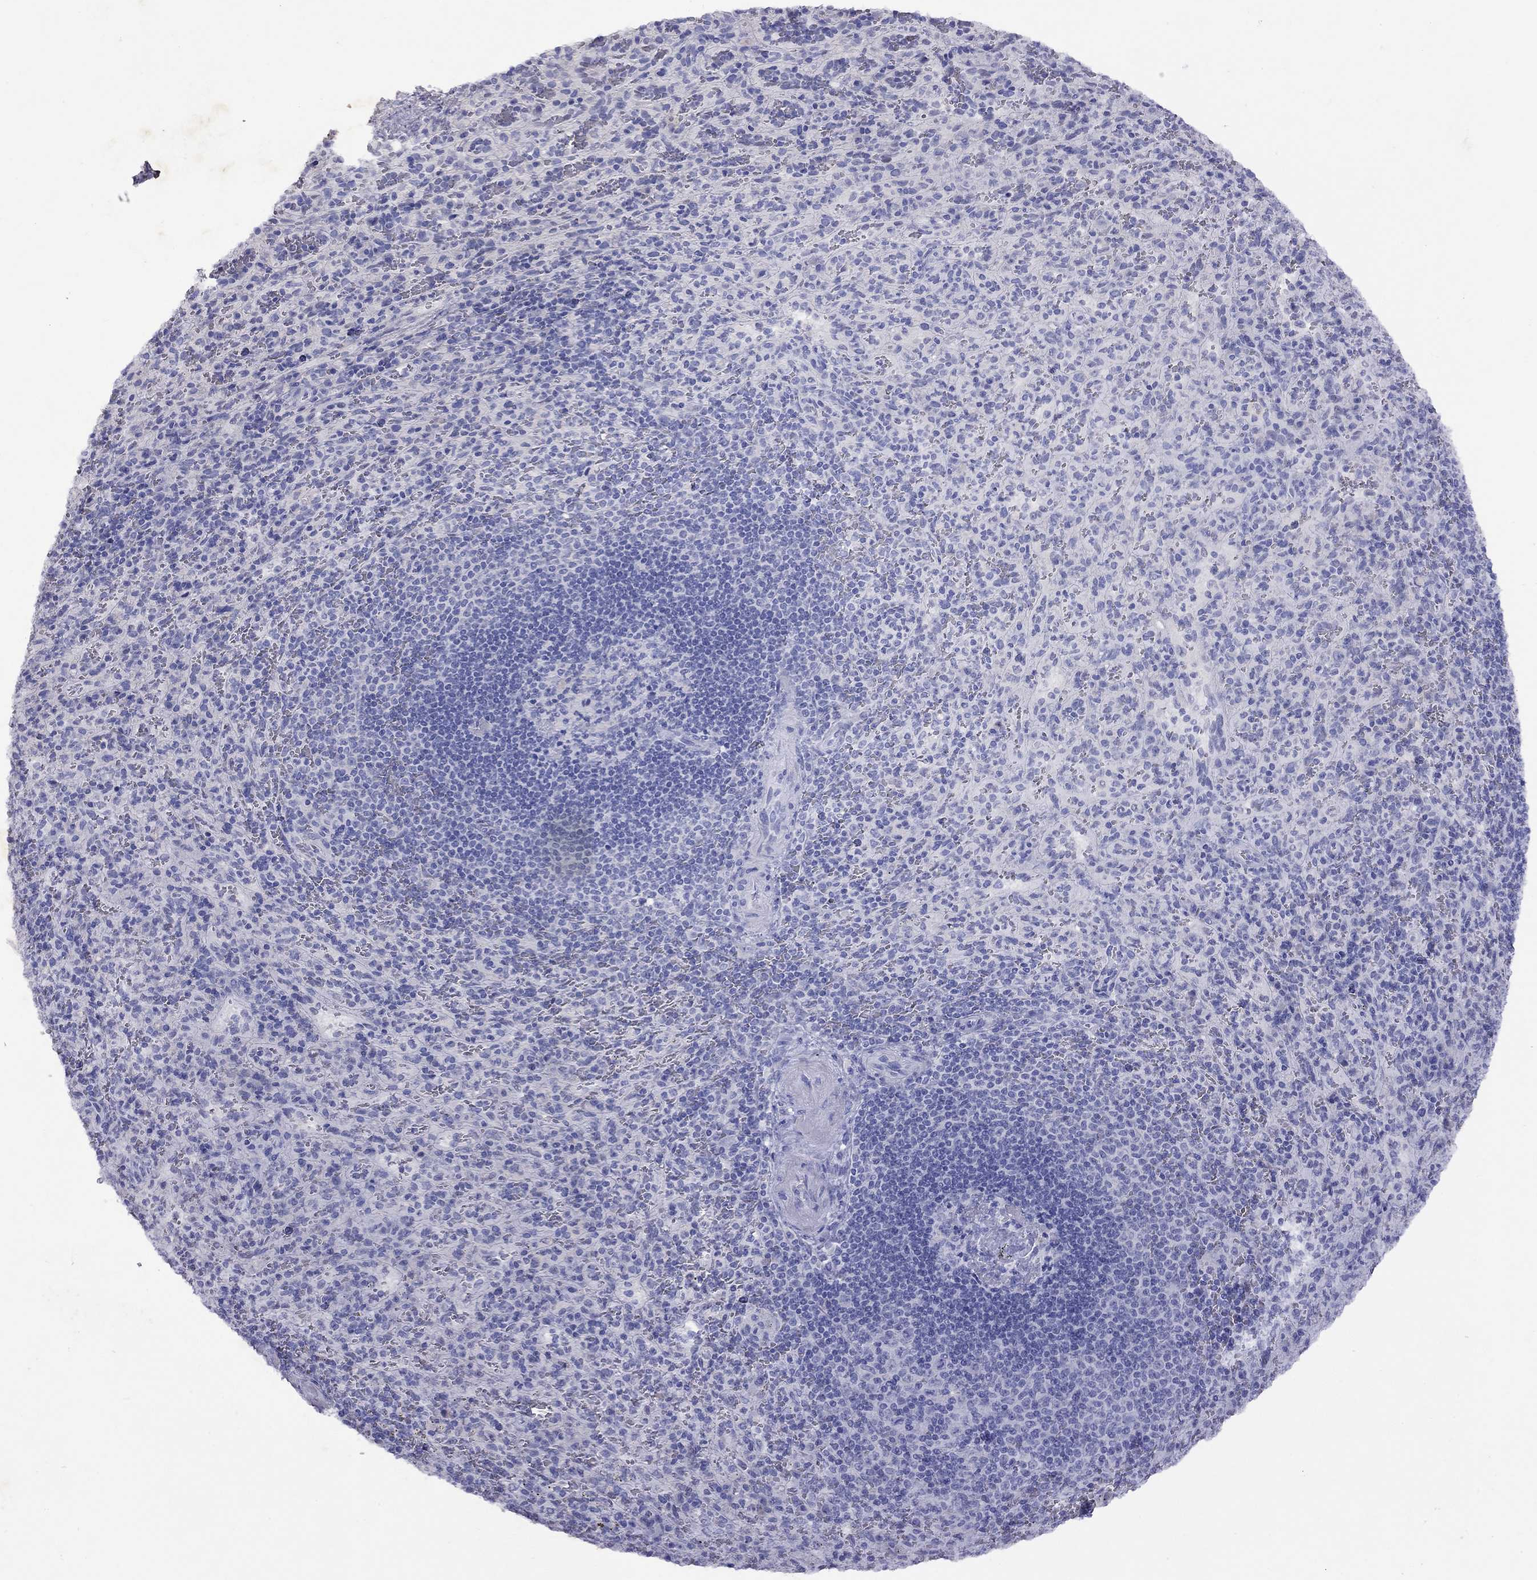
{"staining": {"intensity": "negative", "quantity": "none", "location": "none"}, "tissue": "spleen", "cell_type": "Cells in red pulp", "image_type": "normal", "snomed": [{"axis": "morphology", "description": "Normal tissue, NOS"}, {"axis": "topography", "description": "Spleen"}], "caption": "High magnification brightfield microscopy of benign spleen stained with DAB (3,3'-diaminobenzidine) (brown) and counterstained with hematoxylin (blue): cells in red pulp show no significant staining. Nuclei are stained in blue.", "gene": "GNAT3", "patient": {"sex": "male", "age": 57}}